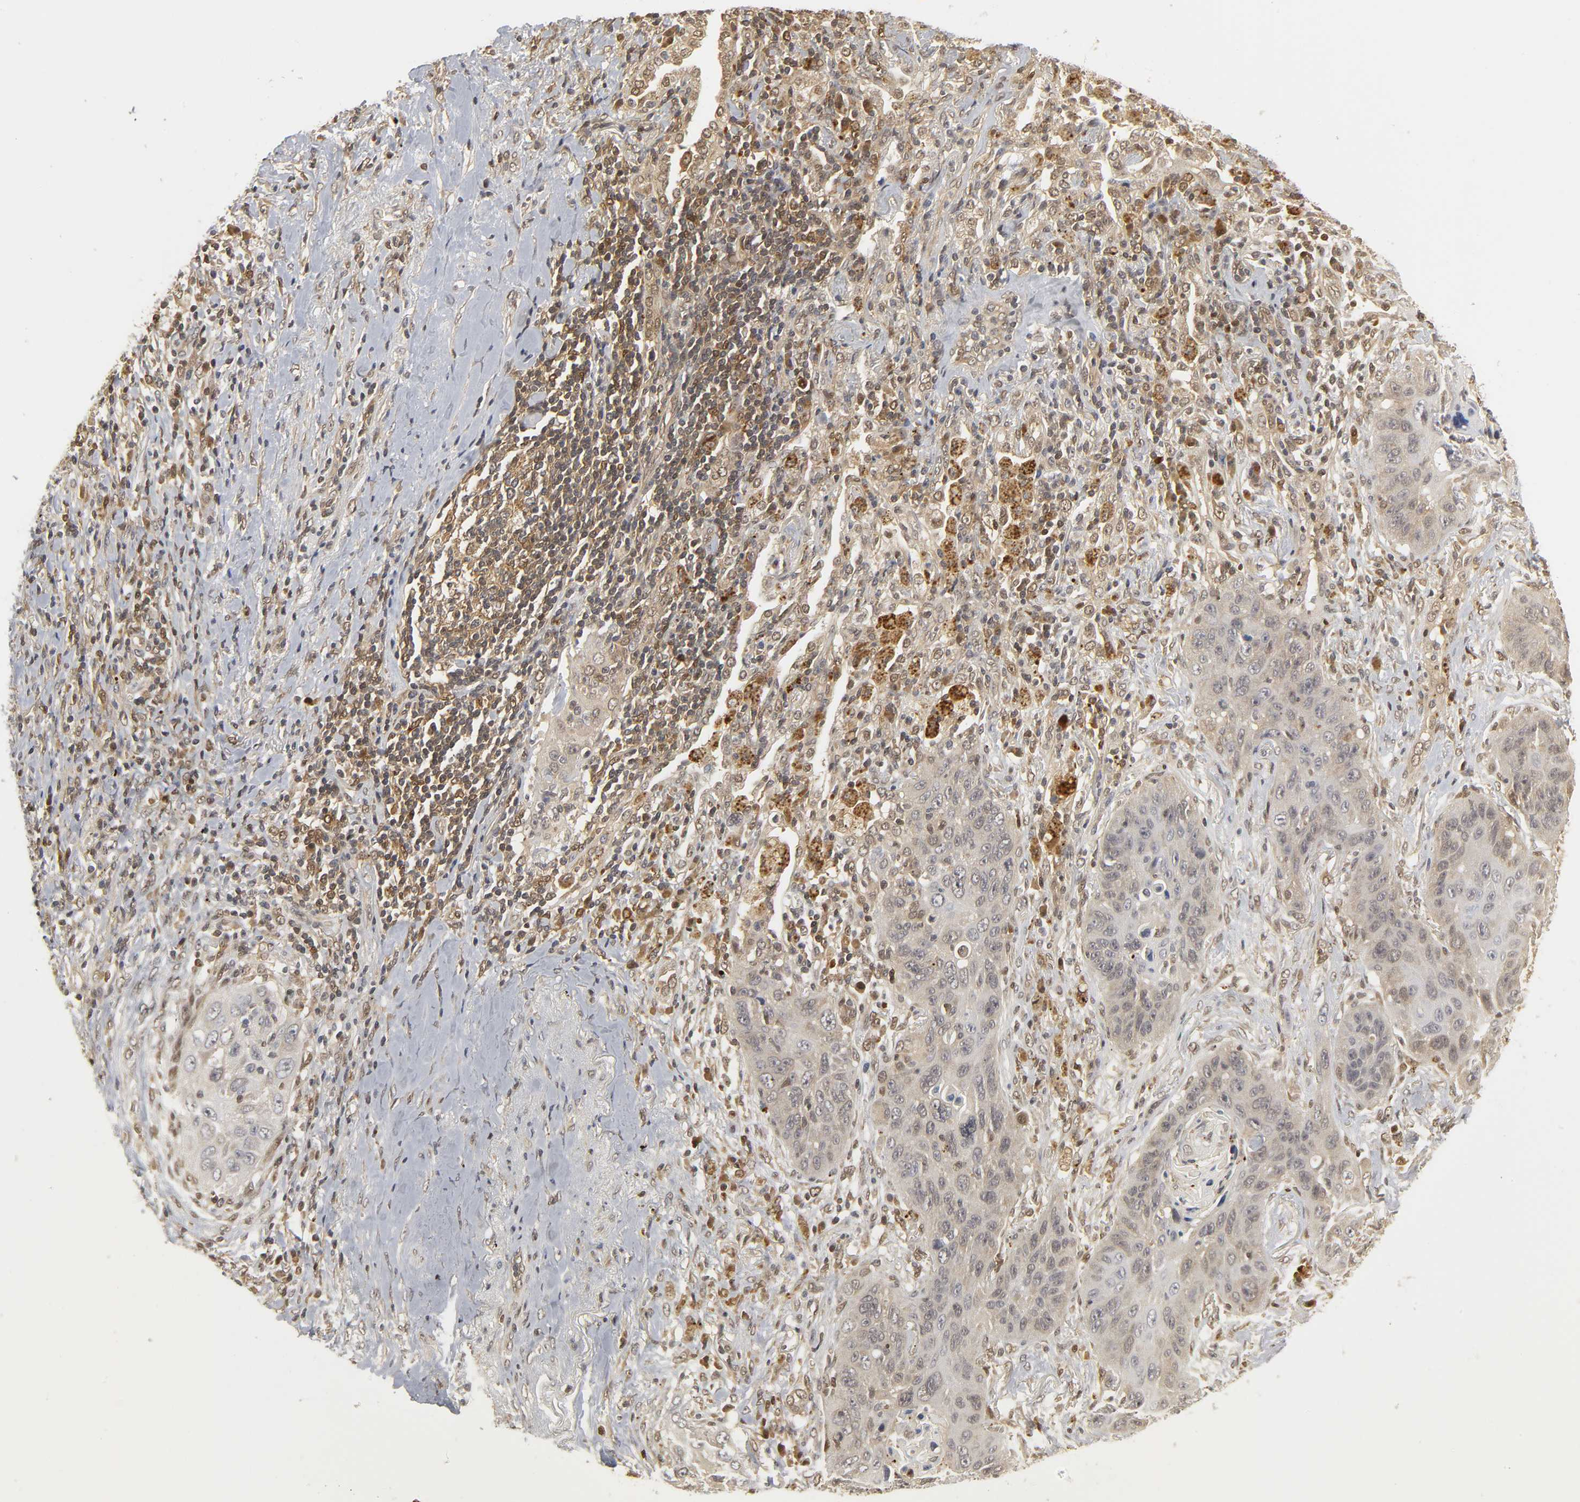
{"staining": {"intensity": "weak", "quantity": "25%-75%", "location": "cytoplasmic/membranous"}, "tissue": "lung cancer", "cell_type": "Tumor cells", "image_type": "cancer", "snomed": [{"axis": "morphology", "description": "Squamous cell carcinoma, NOS"}, {"axis": "topography", "description": "Lung"}], "caption": "Human lung cancer stained with a protein marker displays weak staining in tumor cells.", "gene": "PARK7", "patient": {"sex": "female", "age": 67}}